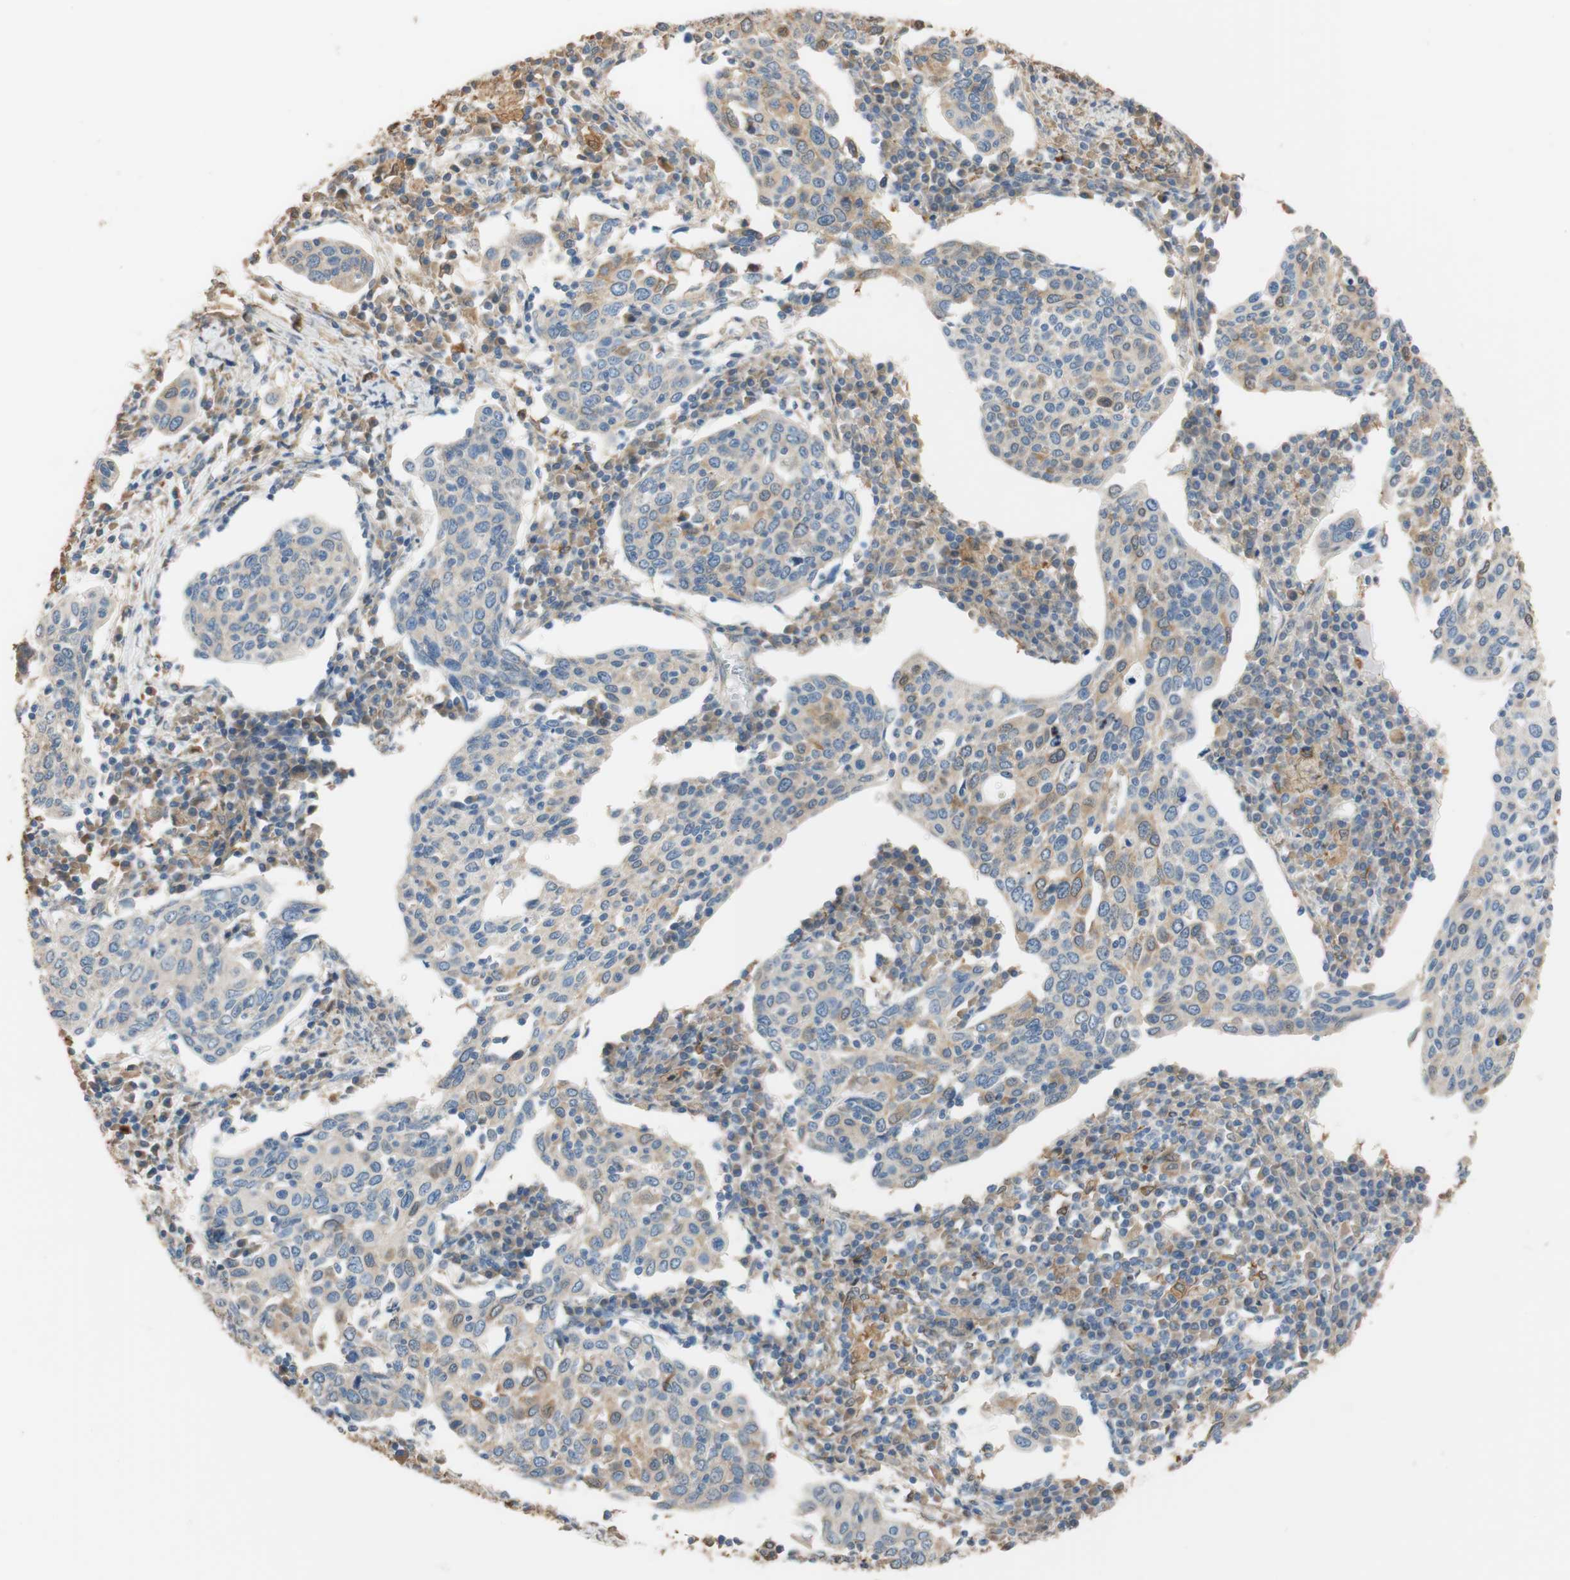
{"staining": {"intensity": "moderate", "quantity": "25%-75%", "location": "cytoplasmic/membranous"}, "tissue": "cervical cancer", "cell_type": "Tumor cells", "image_type": "cancer", "snomed": [{"axis": "morphology", "description": "Squamous cell carcinoma, NOS"}, {"axis": "topography", "description": "Cervix"}], "caption": "This is a histology image of IHC staining of cervical cancer, which shows moderate expression in the cytoplasmic/membranous of tumor cells.", "gene": "ALDH1A2", "patient": {"sex": "female", "age": 40}}